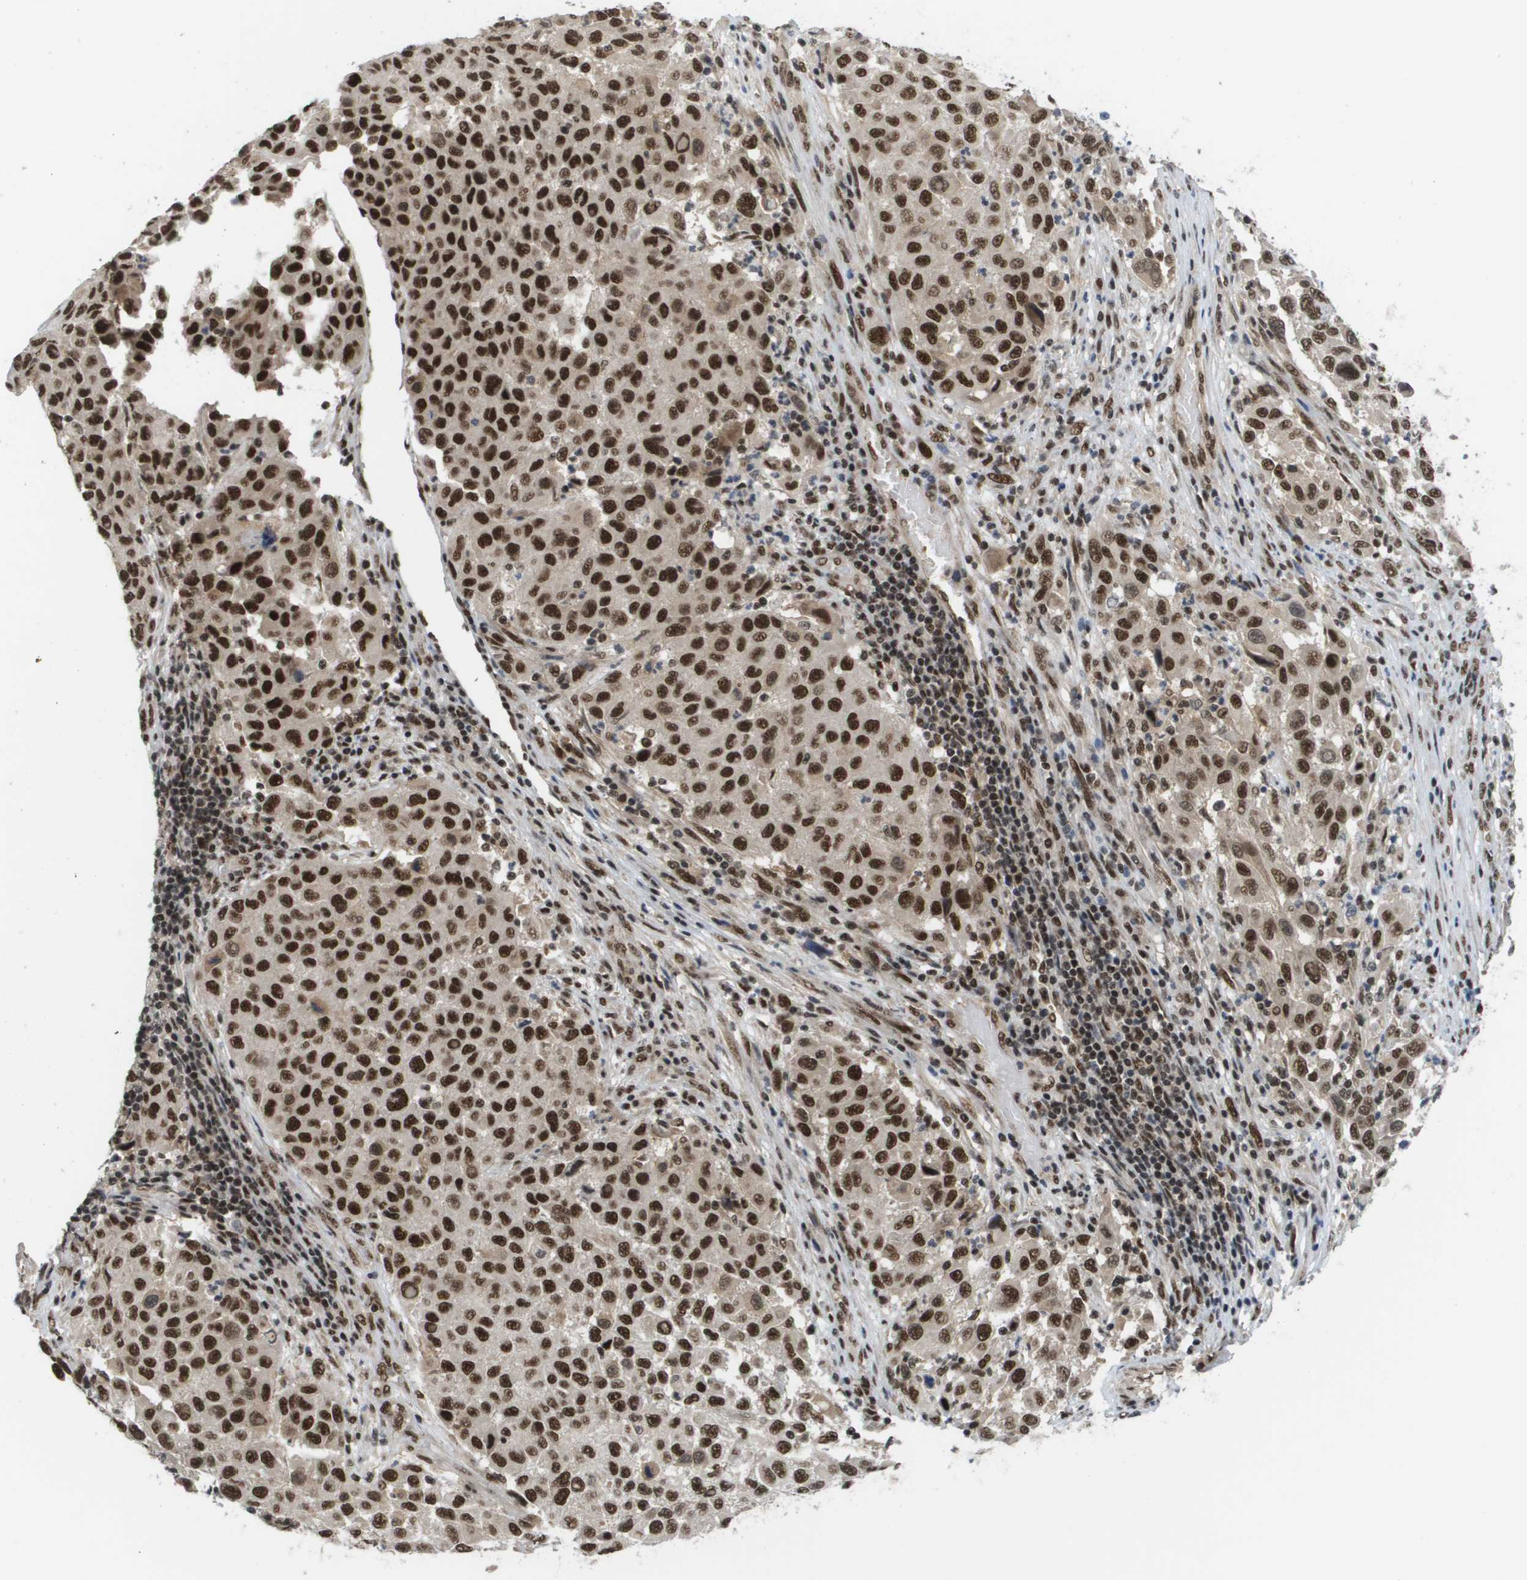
{"staining": {"intensity": "strong", "quantity": ">75%", "location": "cytoplasmic/membranous,nuclear"}, "tissue": "melanoma", "cell_type": "Tumor cells", "image_type": "cancer", "snomed": [{"axis": "morphology", "description": "Malignant melanoma, Metastatic site"}, {"axis": "topography", "description": "Lymph node"}], "caption": "Human malignant melanoma (metastatic site) stained with a brown dye displays strong cytoplasmic/membranous and nuclear positive expression in about >75% of tumor cells.", "gene": "PRCC", "patient": {"sex": "male", "age": 61}}